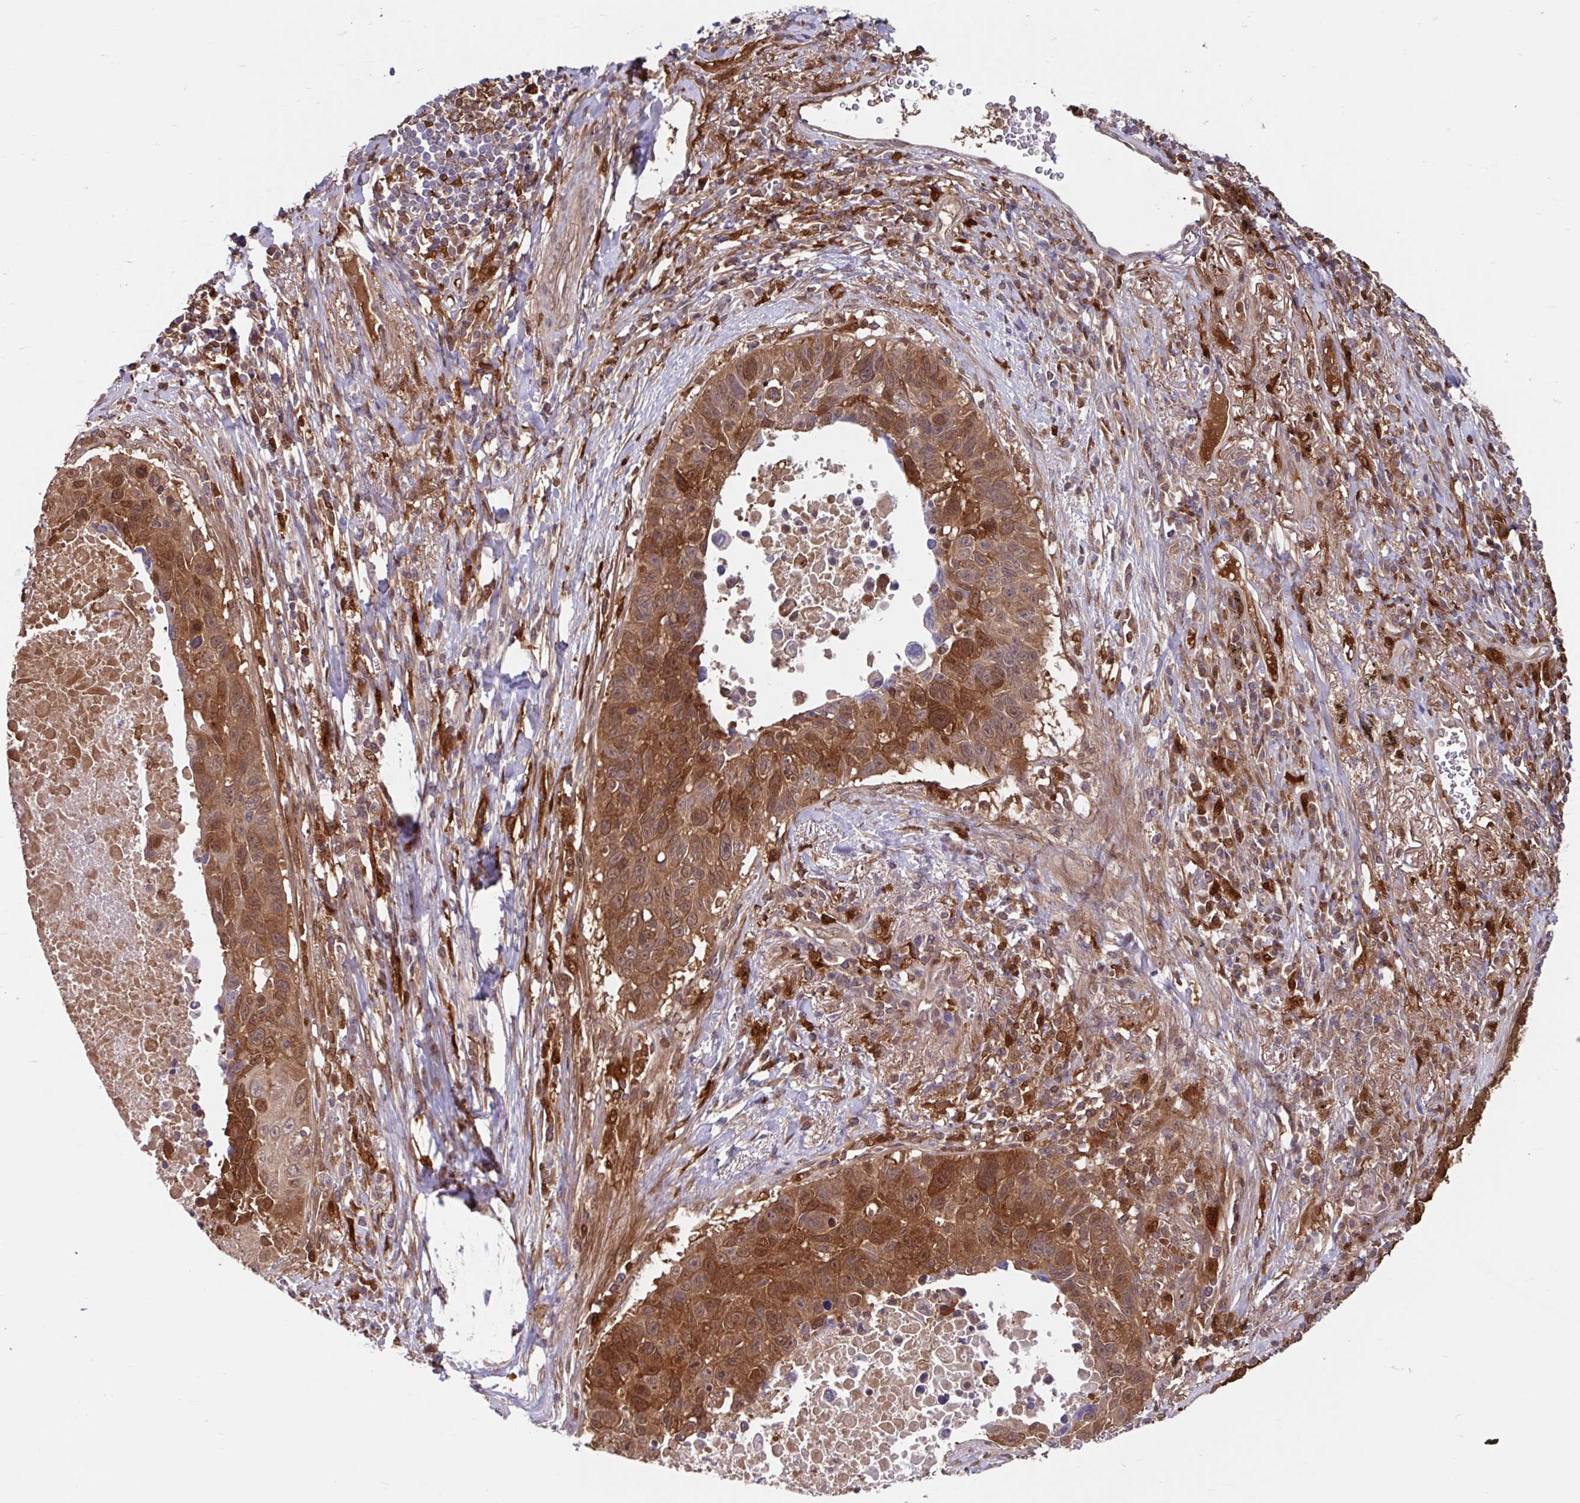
{"staining": {"intensity": "moderate", "quantity": ">75%", "location": "cytoplasmic/membranous,nuclear"}, "tissue": "lung cancer", "cell_type": "Tumor cells", "image_type": "cancer", "snomed": [{"axis": "morphology", "description": "Squamous cell carcinoma, NOS"}, {"axis": "topography", "description": "Lung"}], "caption": "Lung squamous cell carcinoma stained with DAB (3,3'-diaminobenzidine) immunohistochemistry displays medium levels of moderate cytoplasmic/membranous and nuclear staining in about >75% of tumor cells. (Brightfield microscopy of DAB IHC at high magnification).", "gene": "BLVRA", "patient": {"sex": "male", "age": 66}}